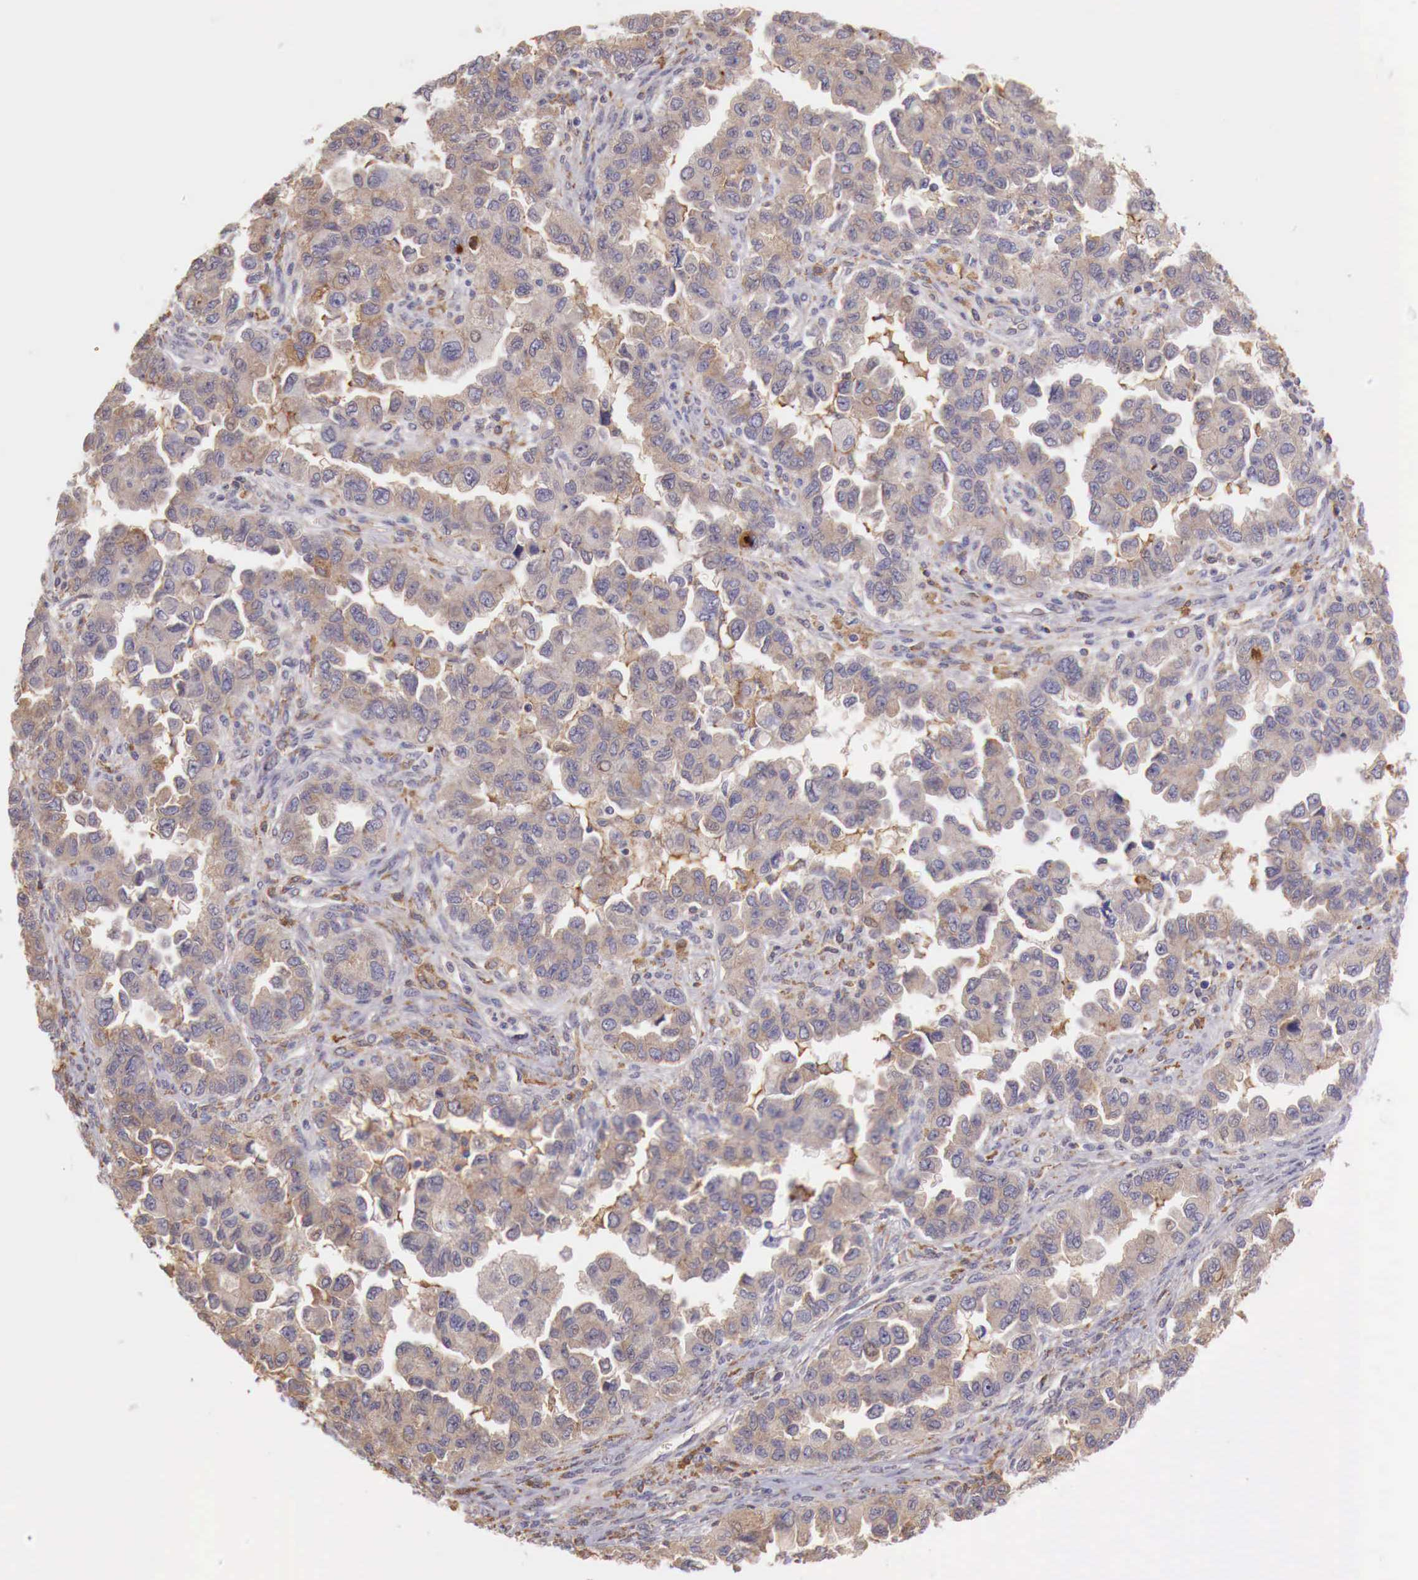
{"staining": {"intensity": "moderate", "quantity": "25%-75%", "location": "cytoplasmic/membranous"}, "tissue": "ovarian cancer", "cell_type": "Tumor cells", "image_type": "cancer", "snomed": [{"axis": "morphology", "description": "Cystadenocarcinoma, serous, NOS"}, {"axis": "topography", "description": "Ovary"}], "caption": "Immunohistochemical staining of human serous cystadenocarcinoma (ovarian) exhibits medium levels of moderate cytoplasmic/membranous protein staining in approximately 25%-75% of tumor cells. Immunohistochemistry (ihc) stains the protein in brown and the nuclei are stained blue.", "gene": "CHRDL1", "patient": {"sex": "female", "age": 84}}